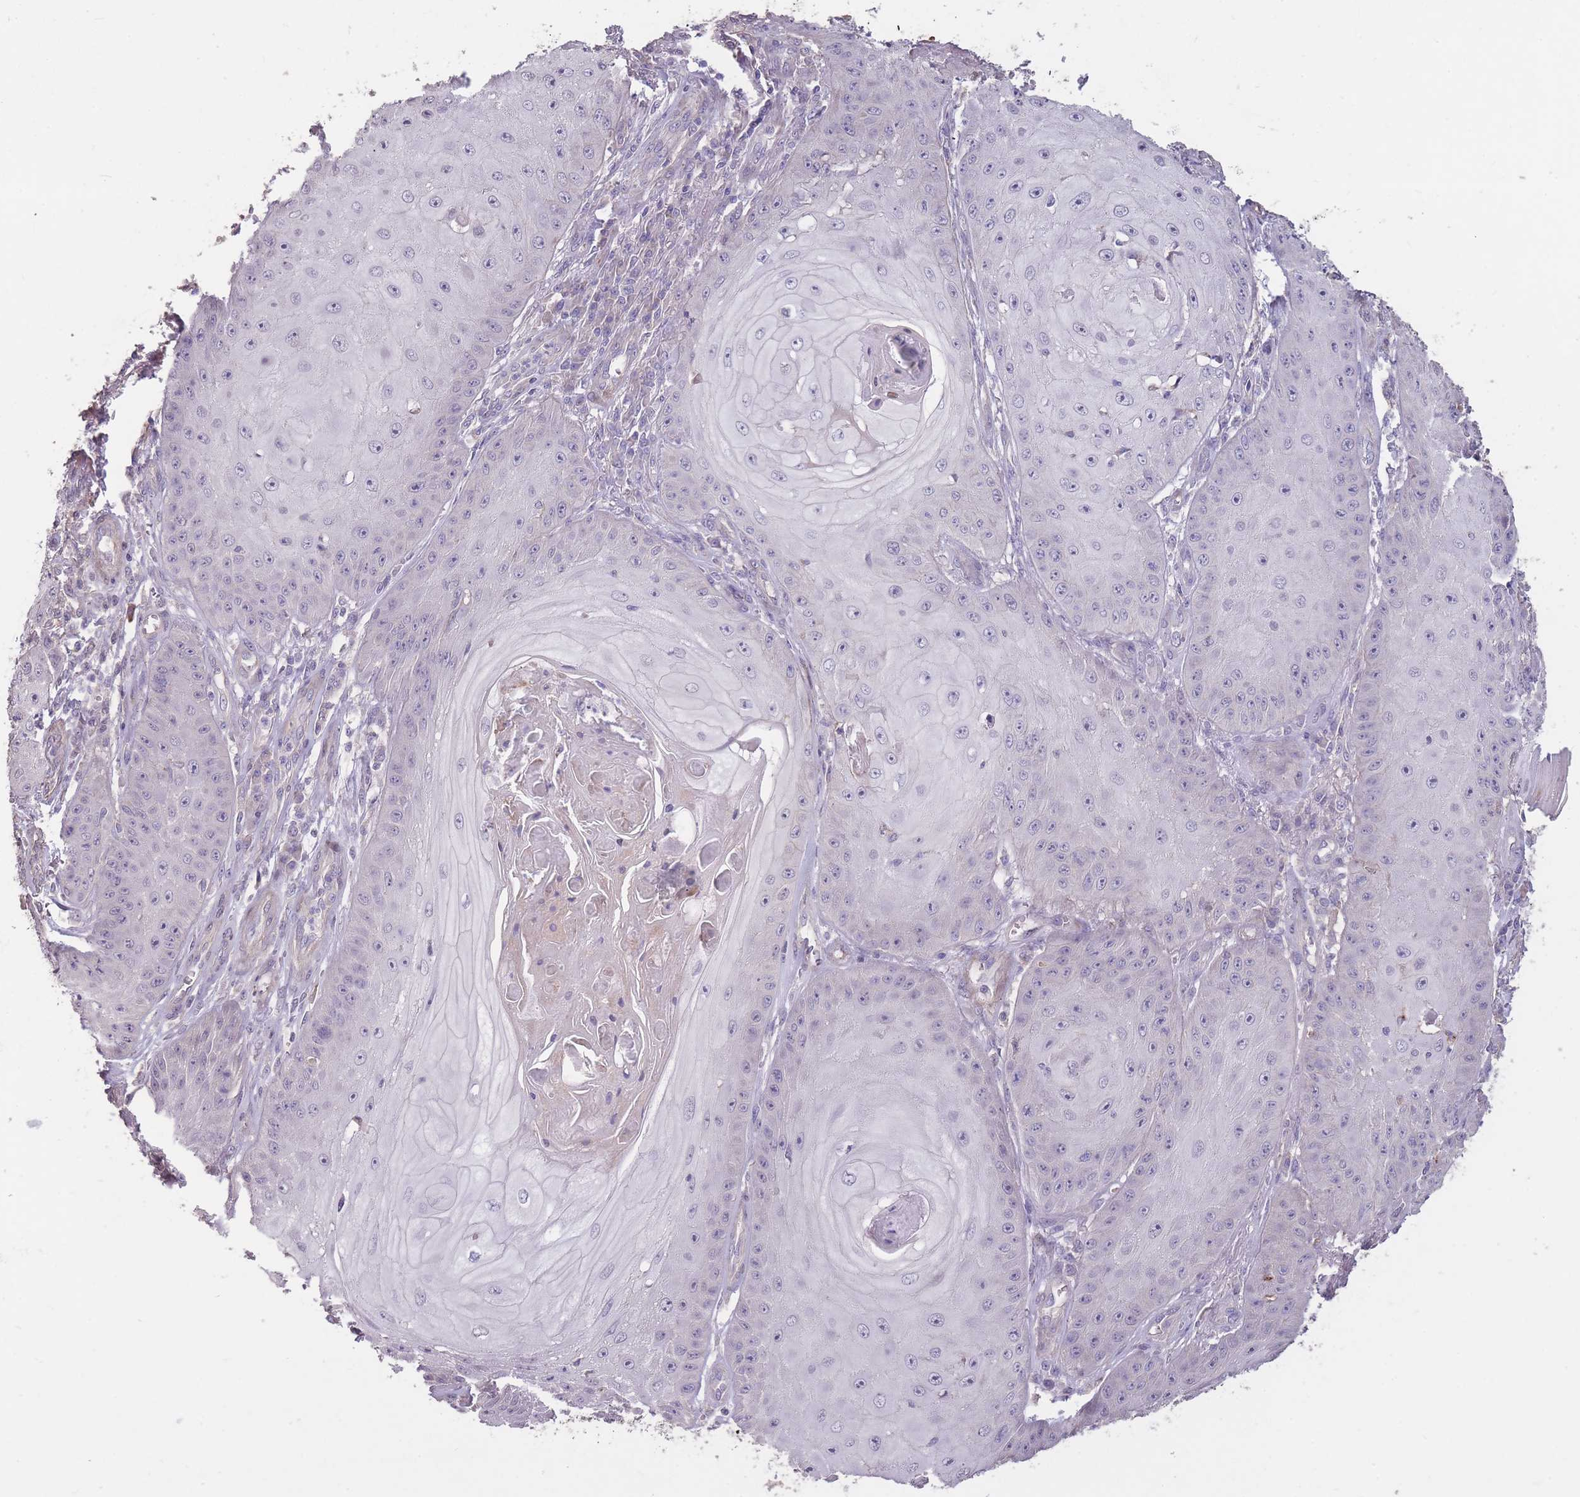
{"staining": {"intensity": "negative", "quantity": "none", "location": "none"}, "tissue": "skin cancer", "cell_type": "Tumor cells", "image_type": "cancer", "snomed": [{"axis": "morphology", "description": "Squamous cell carcinoma, NOS"}, {"axis": "topography", "description": "Skin"}], "caption": "Tumor cells are negative for protein expression in human skin cancer (squamous cell carcinoma).", "gene": "RSPH10B", "patient": {"sex": "male", "age": 70}}